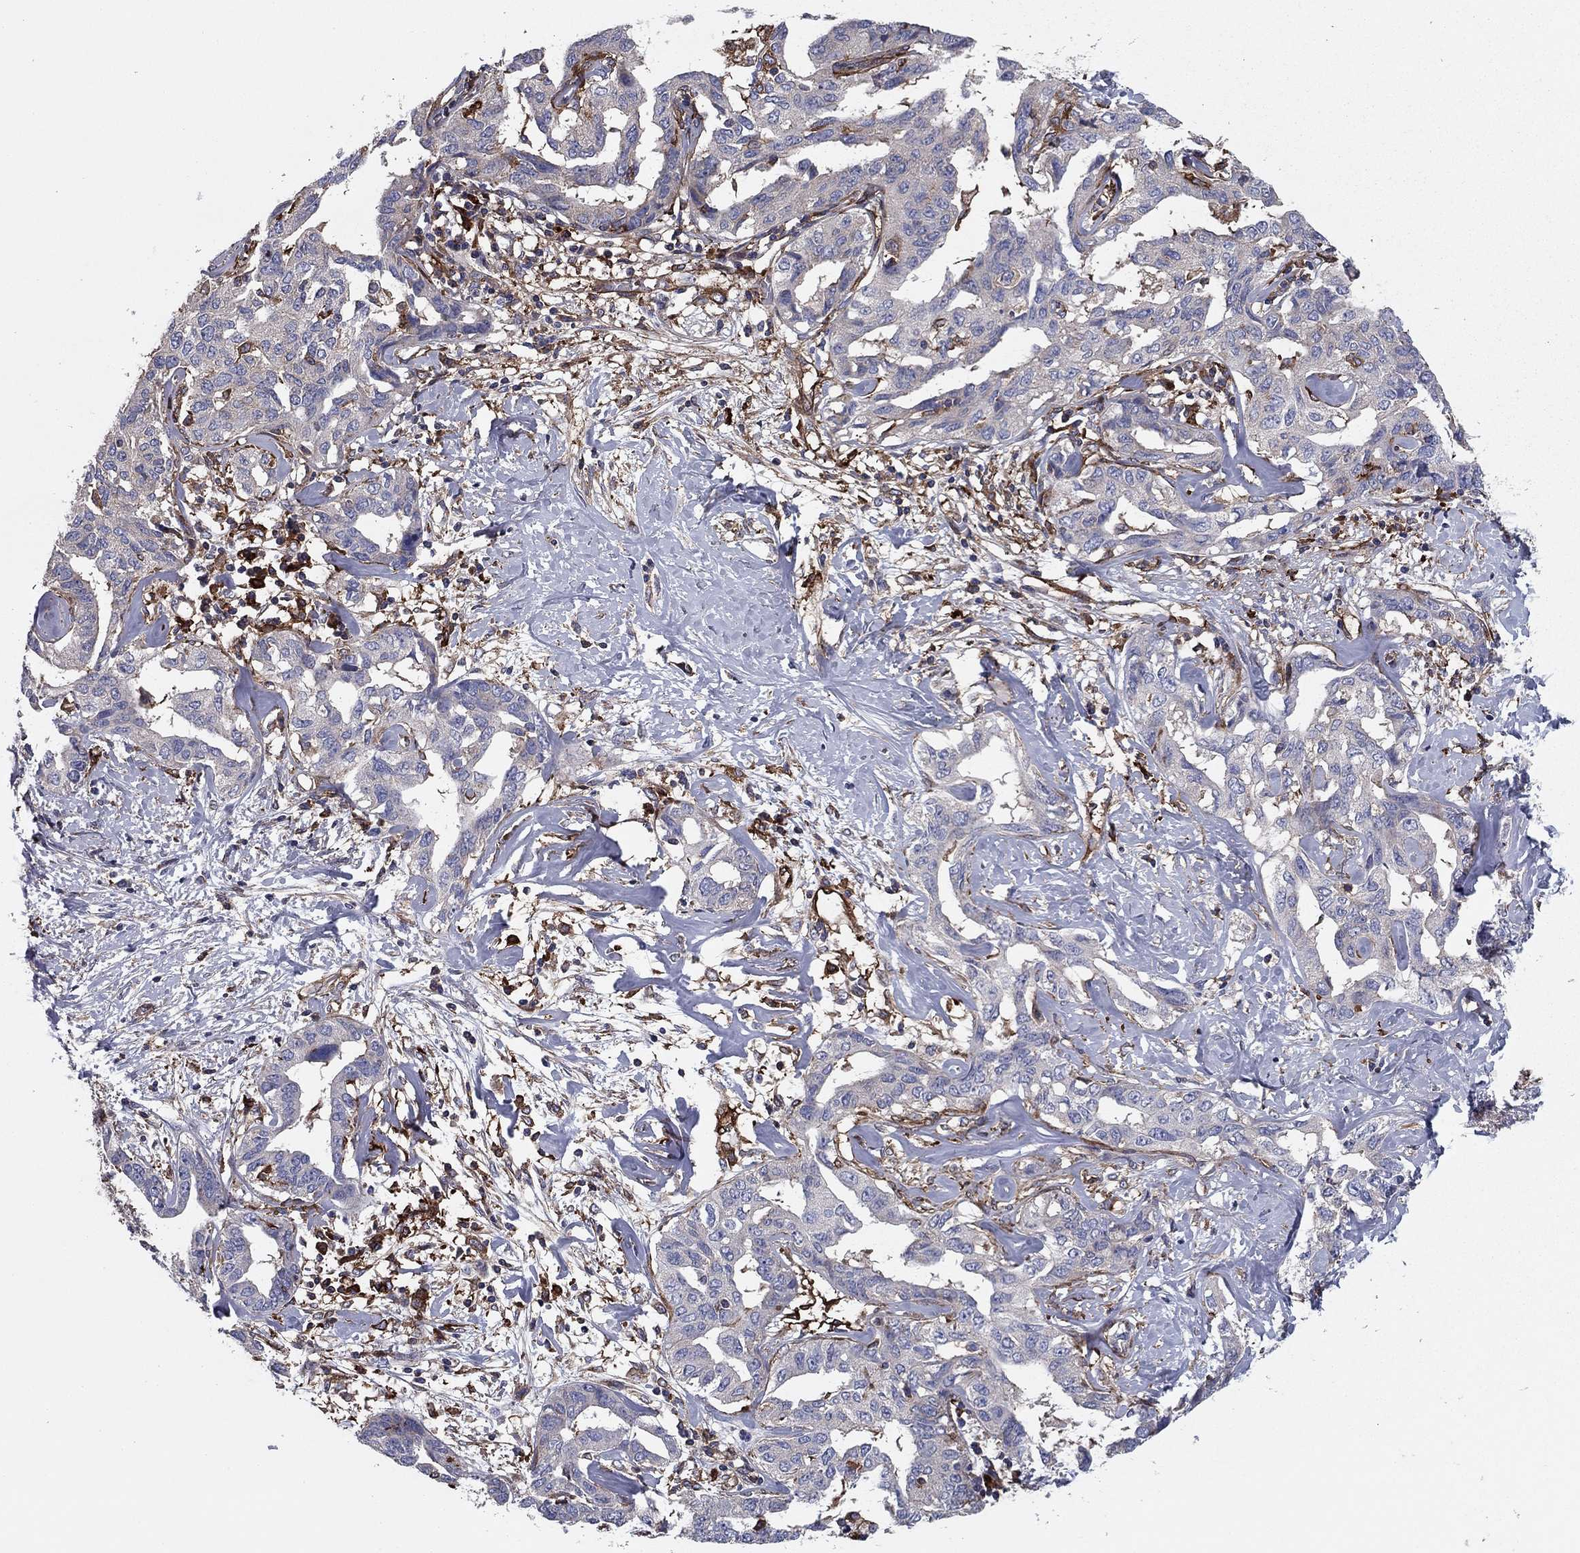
{"staining": {"intensity": "negative", "quantity": "none", "location": "none"}, "tissue": "liver cancer", "cell_type": "Tumor cells", "image_type": "cancer", "snomed": [{"axis": "morphology", "description": "Cholangiocarcinoma"}, {"axis": "topography", "description": "Liver"}], "caption": "There is no significant positivity in tumor cells of cholangiocarcinoma (liver).", "gene": "EHBP1L1", "patient": {"sex": "male", "age": 59}}